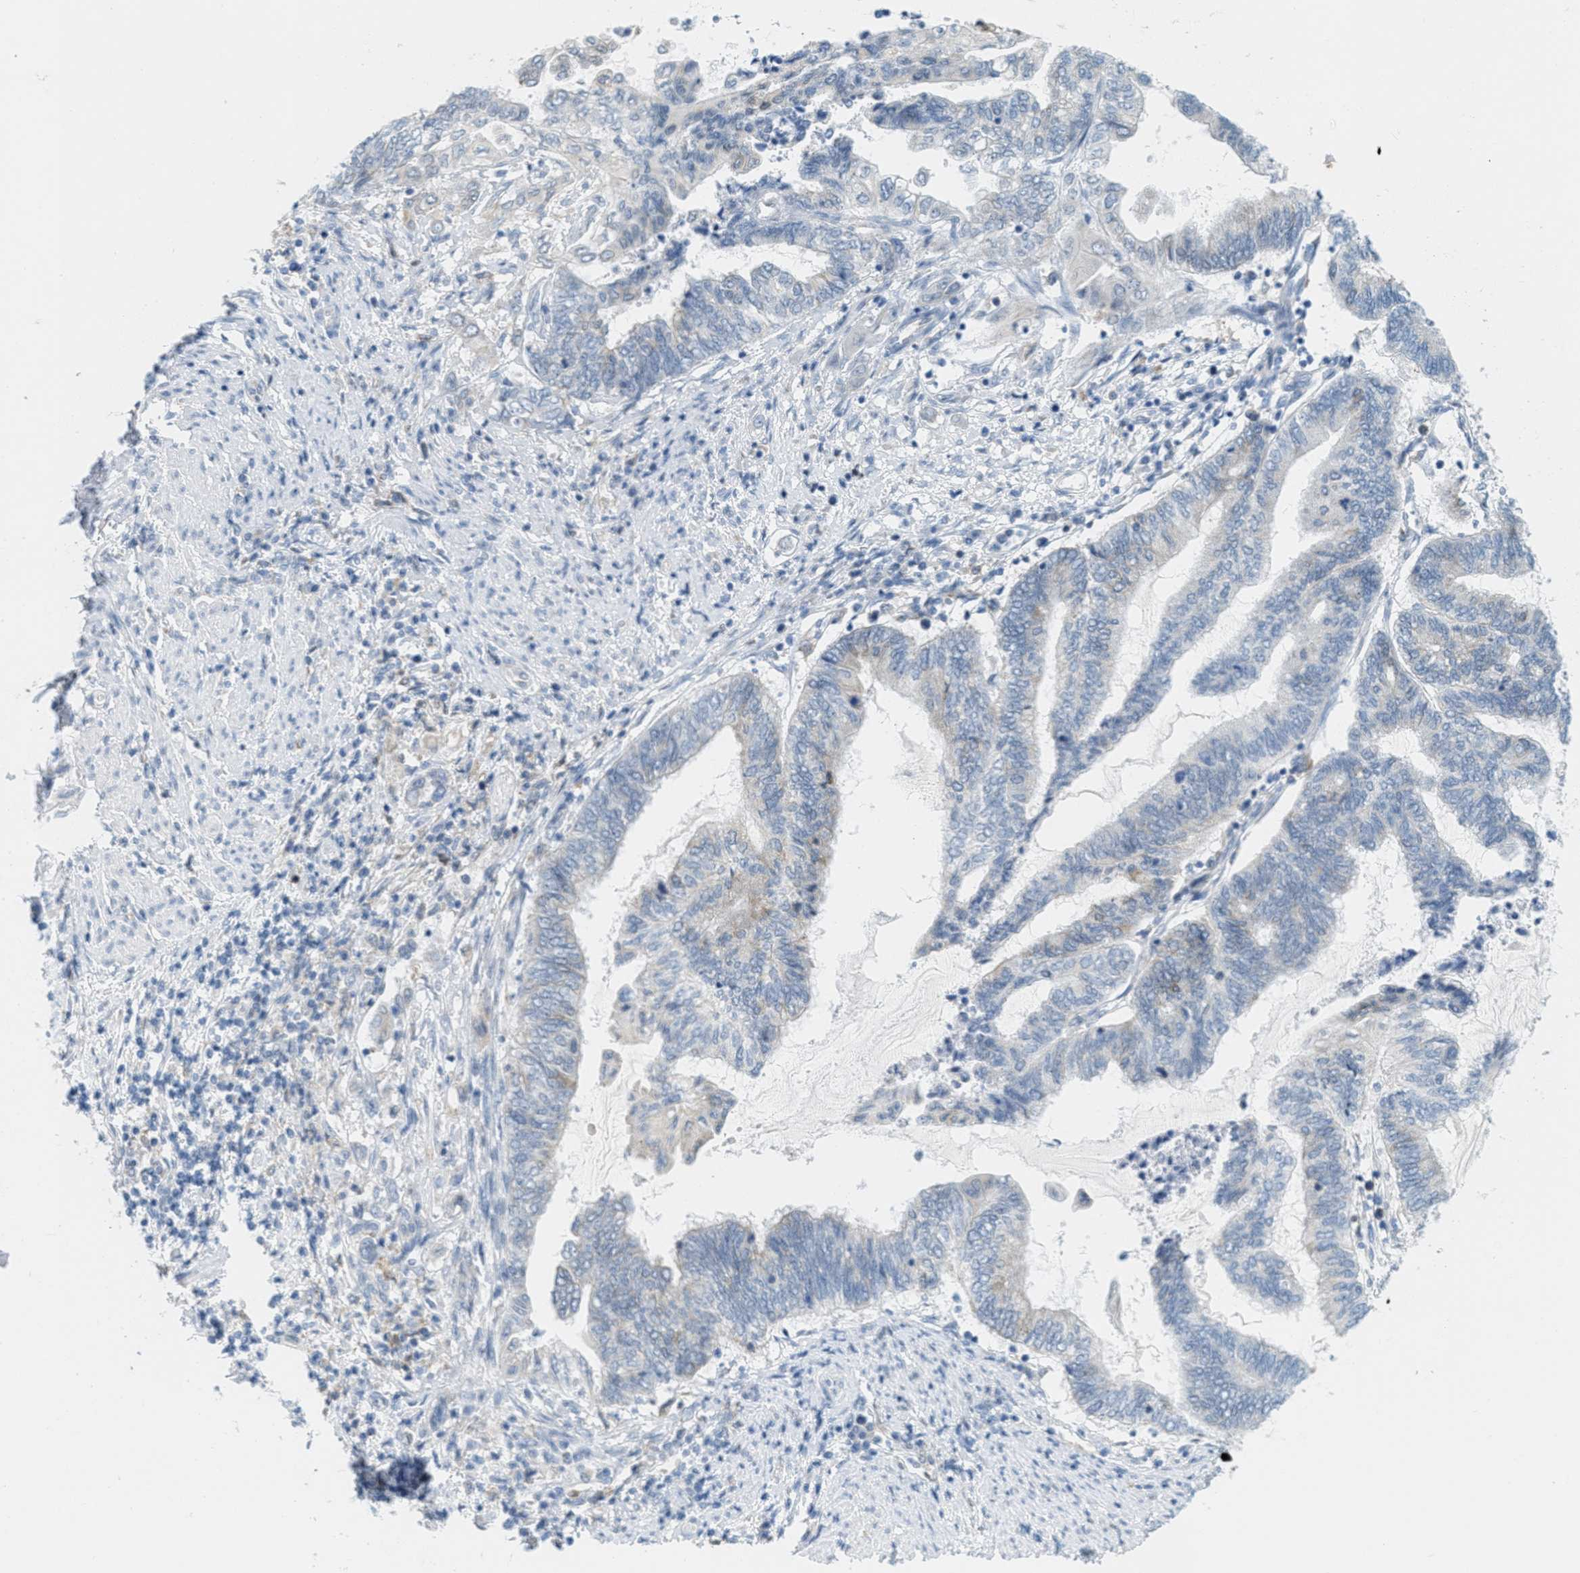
{"staining": {"intensity": "negative", "quantity": "none", "location": "none"}, "tissue": "endometrial cancer", "cell_type": "Tumor cells", "image_type": "cancer", "snomed": [{"axis": "morphology", "description": "Adenocarcinoma, NOS"}, {"axis": "topography", "description": "Uterus"}, {"axis": "topography", "description": "Endometrium"}], "caption": "This is a histopathology image of IHC staining of adenocarcinoma (endometrial), which shows no positivity in tumor cells.", "gene": "TEX264", "patient": {"sex": "female", "age": 70}}